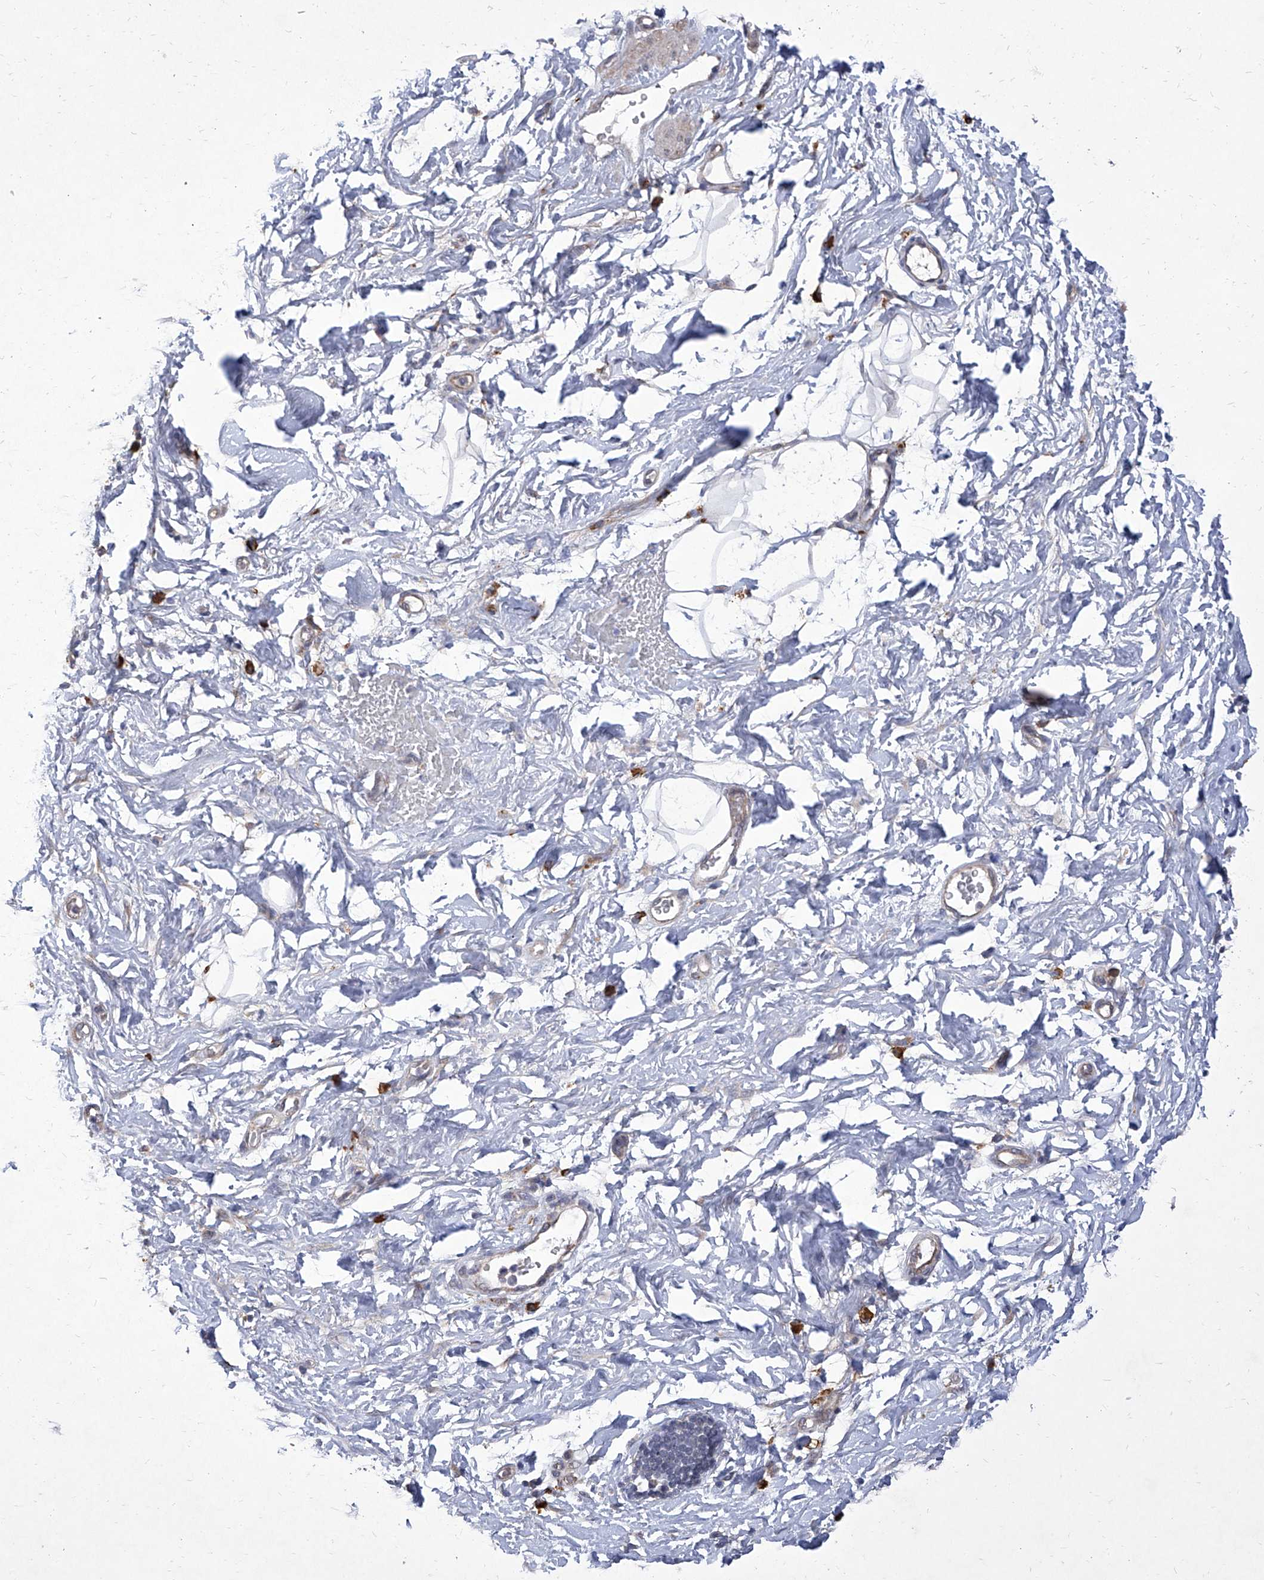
{"staining": {"intensity": "negative", "quantity": "none", "location": "none"}, "tissue": "adipose tissue", "cell_type": "Adipocytes", "image_type": "normal", "snomed": [{"axis": "morphology", "description": "Normal tissue, NOS"}, {"axis": "morphology", "description": "Adenocarcinoma, NOS"}, {"axis": "topography", "description": "Pancreas"}, {"axis": "topography", "description": "Peripheral nerve tissue"}], "caption": "Adipocytes show no significant protein staining in benign adipose tissue. (Immunohistochemistry (ihc), brightfield microscopy, high magnification).", "gene": "IFNL2", "patient": {"sex": "male", "age": 59}}